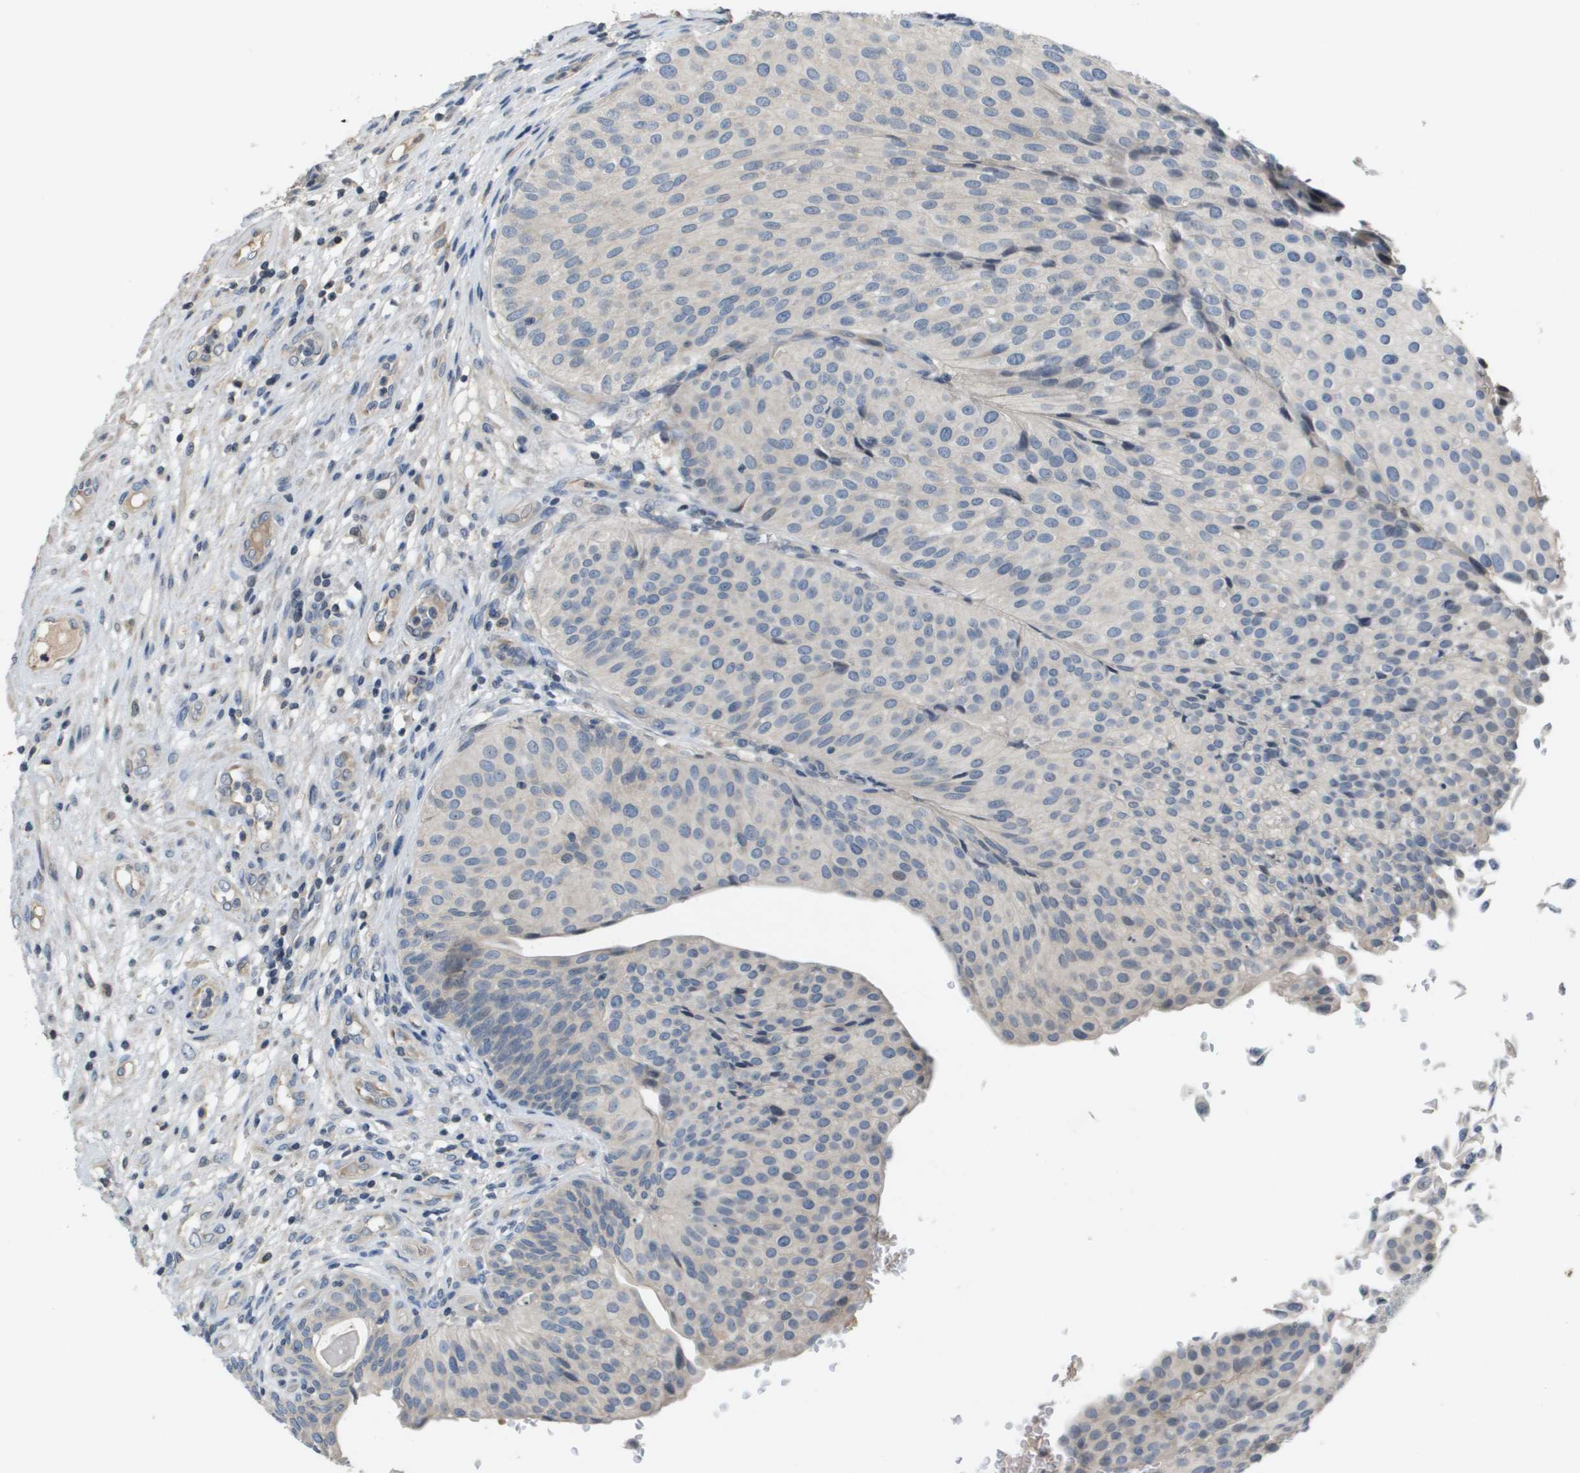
{"staining": {"intensity": "negative", "quantity": "none", "location": "none"}, "tissue": "urothelial cancer", "cell_type": "Tumor cells", "image_type": "cancer", "snomed": [{"axis": "morphology", "description": "Urothelial carcinoma, Low grade"}, {"axis": "topography", "description": "Urinary bladder"}], "caption": "Immunohistochemical staining of urothelial cancer reveals no significant positivity in tumor cells.", "gene": "CAPN11", "patient": {"sex": "male", "age": 67}}